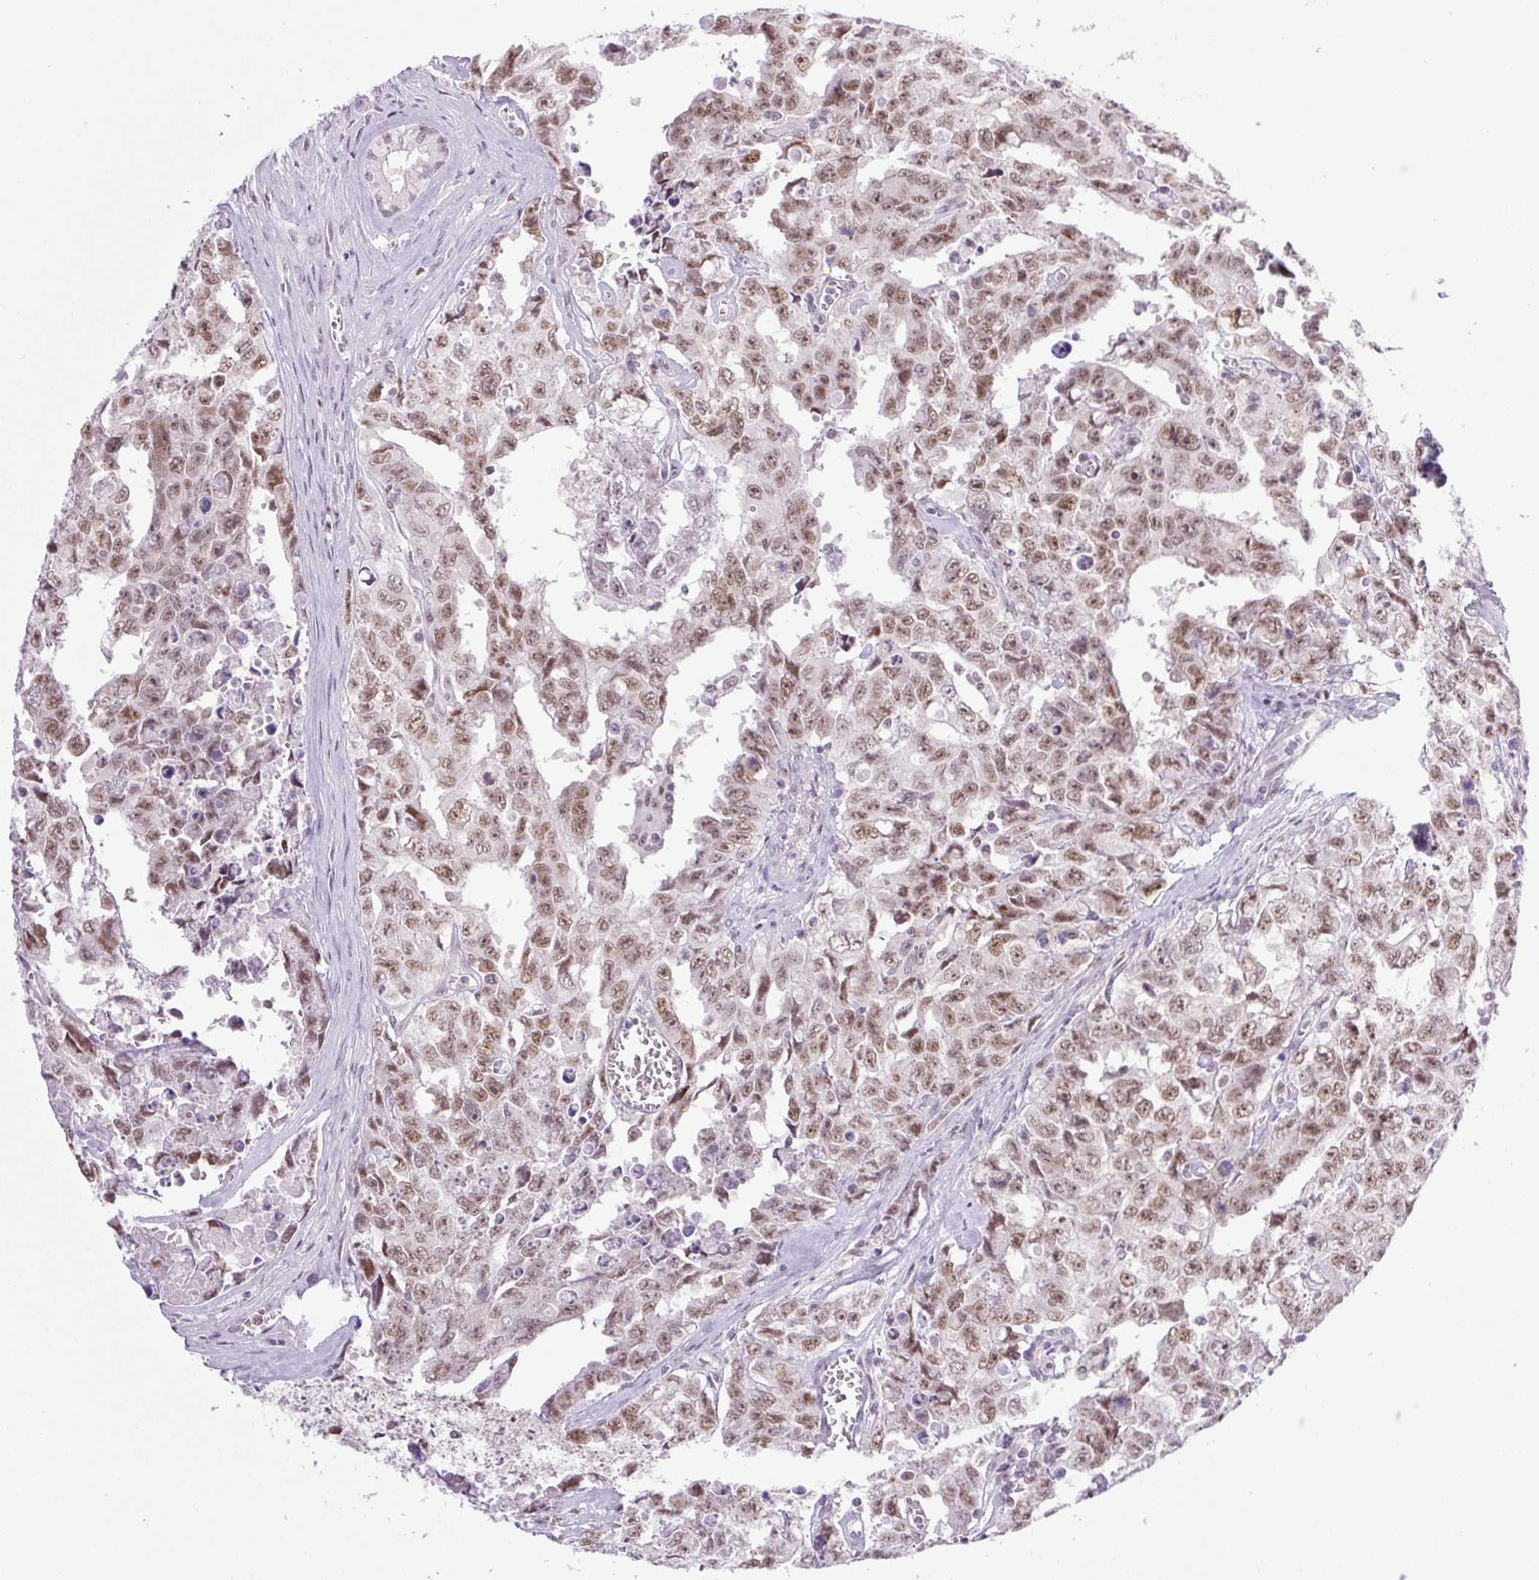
{"staining": {"intensity": "moderate", "quantity": ">75%", "location": "nuclear"}, "tissue": "testis cancer", "cell_type": "Tumor cells", "image_type": "cancer", "snomed": [{"axis": "morphology", "description": "Carcinoma, Embryonal, NOS"}, {"axis": "topography", "description": "Testis"}], "caption": "Protein positivity by immunohistochemistry demonstrates moderate nuclear positivity in about >75% of tumor cells in testis embryonal carcinoma.", "gene": "TLE3", "patient": {"sex": "male", "age": 24}}